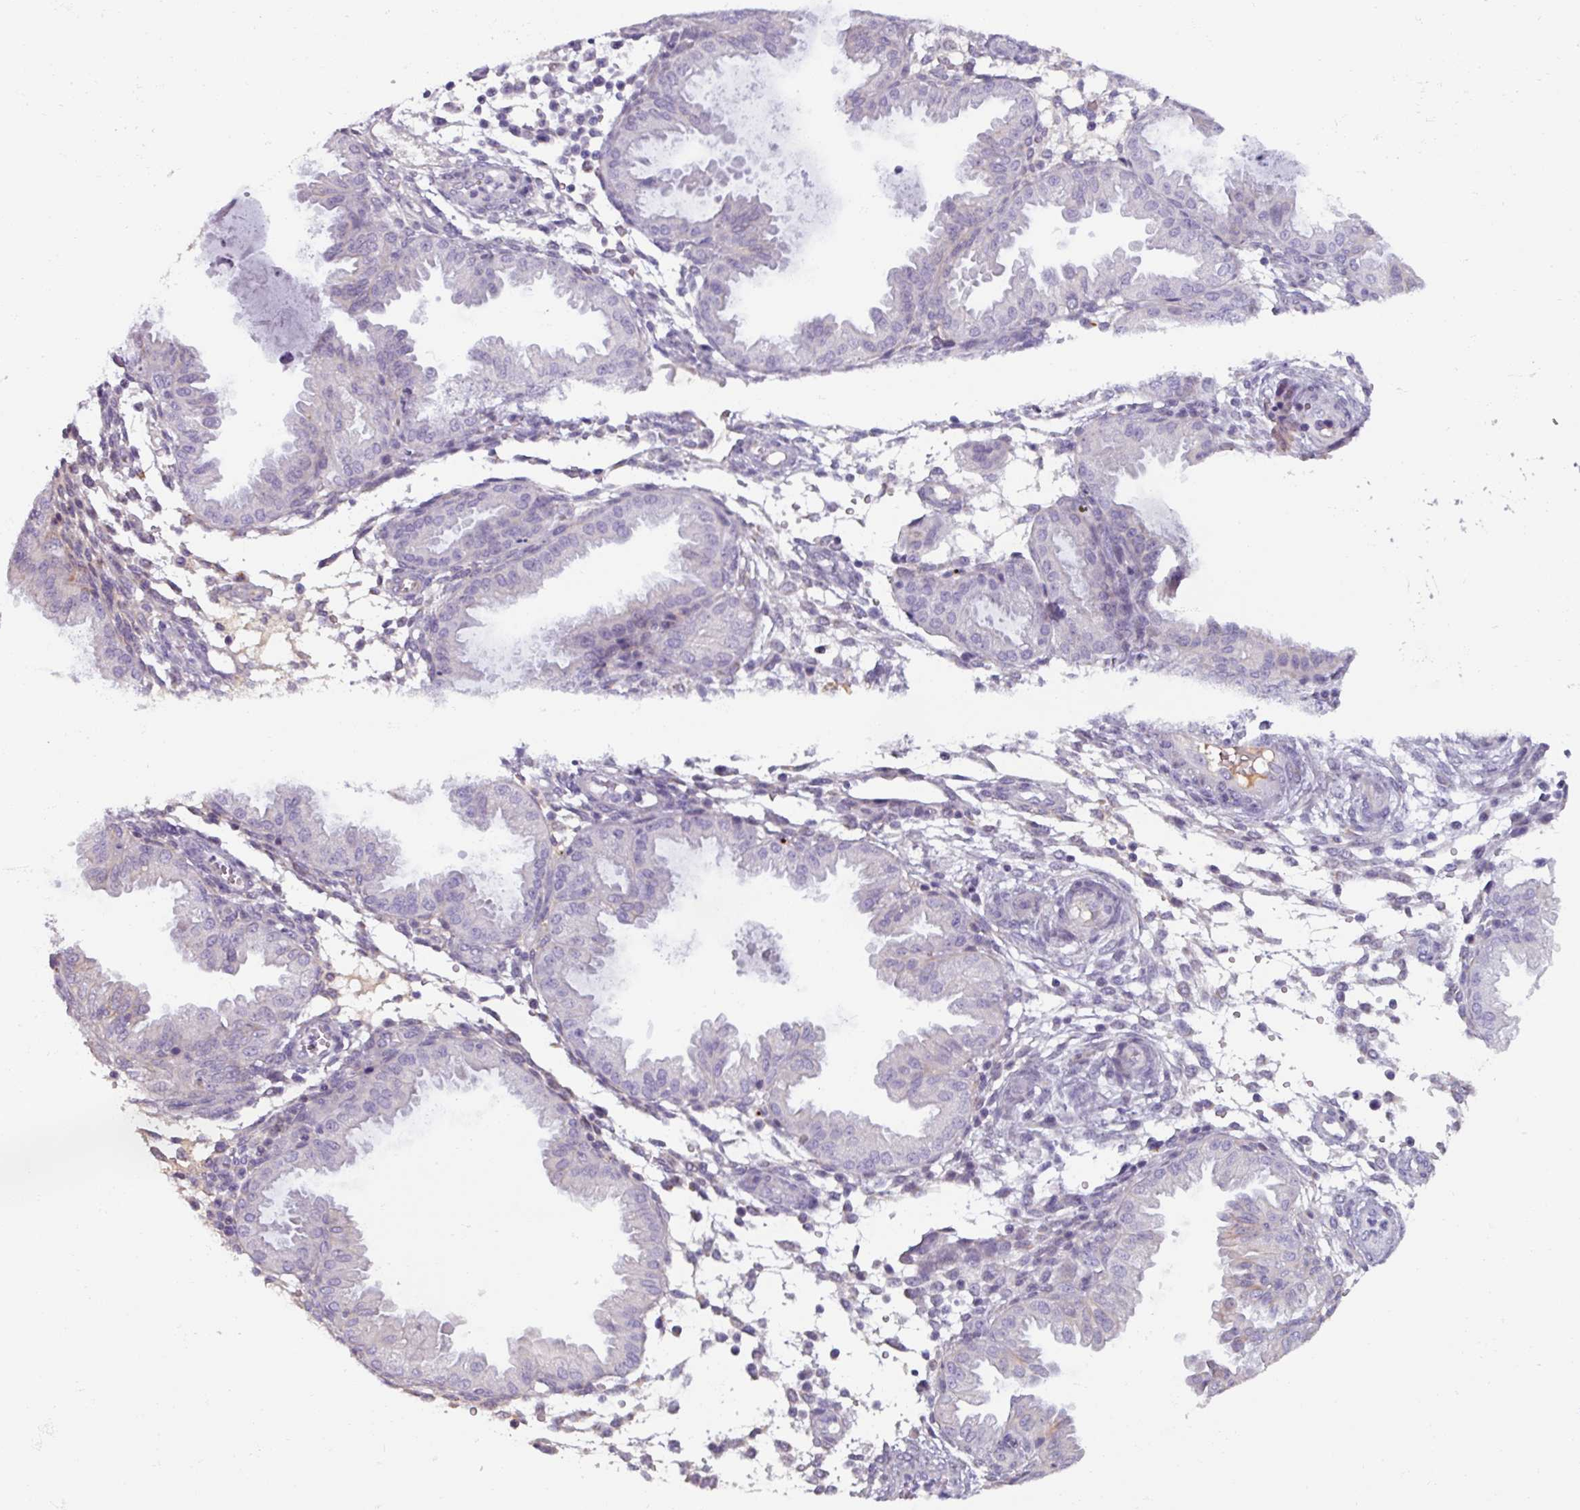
{"staining": {"intensity": "negative", "quantity": "none", "location": "none"}, "tissue": "endometrium", "cell_type": "Cells in endometrial stroma", "image_type": "normal", "snomed": [{"axis": "morphology", "description": "Normal tissue, NOS"}, {"axis": "topography", "description": "Endometrium"}], "caption": "Protein analysis of normal endometrium demonstrates no significant positivity in cells in endometrial stroma. The staining is performed using DAB (3,3'-diaminobenzidine) brown chromogen with nuclei counter-stained in using hematoxylin.", "gene": "SPESP1", "patient": {"sex": "female", "age": 33}}